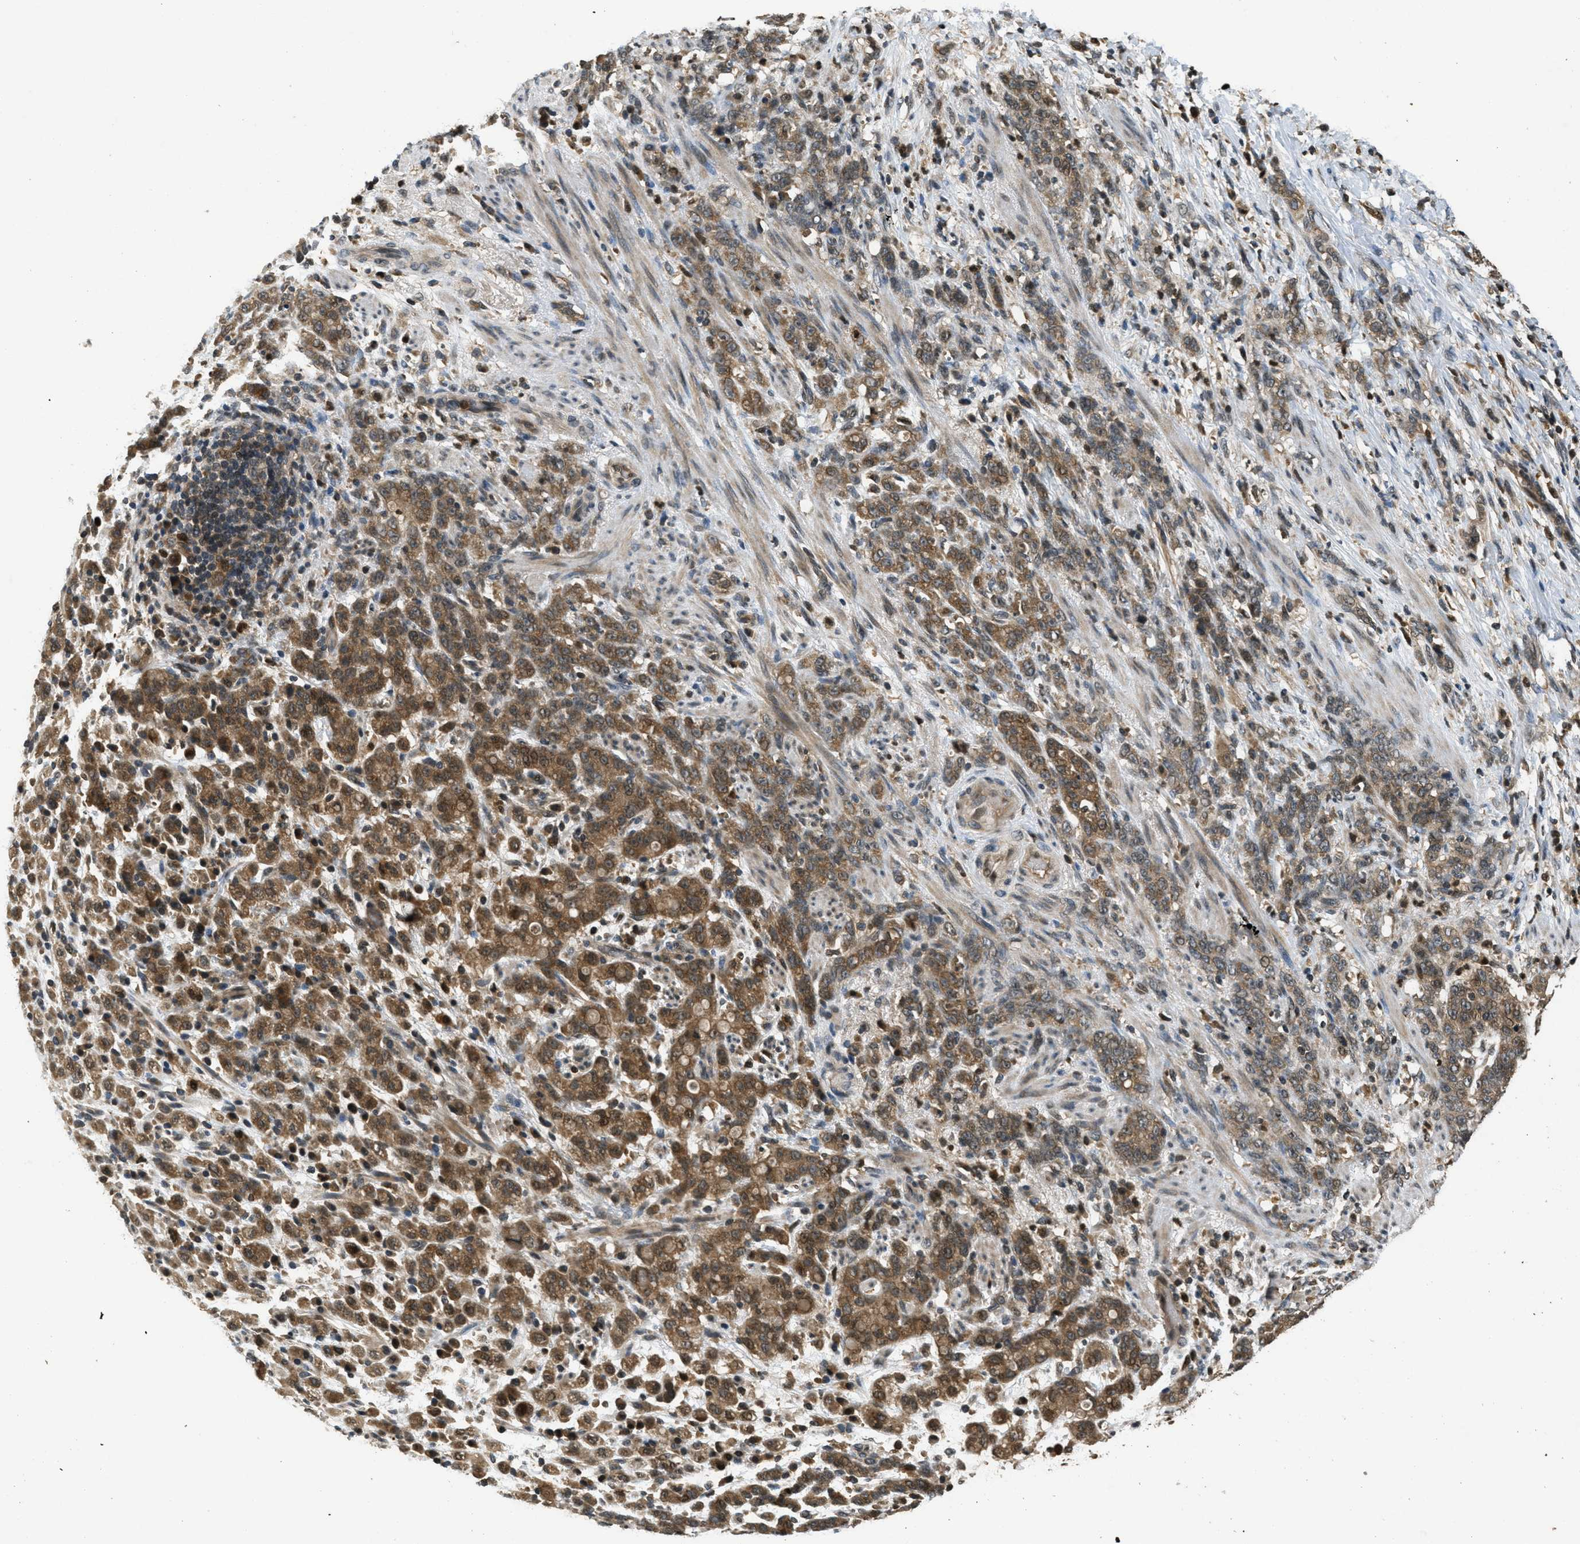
{"staining": {"intensity": "moderate", "quantity": ">75%", "location": "cytoplasmic/membranous"}, "tissue": "stomach cancer", "cell_type": "Tumor cells", "image_type": "cancer", "snomed": [{"axis": "morphology", "description": "Adenocarcinoma, NOS"}, {"axis": "topography", "description": "Stomach, lower"}], "caption": "An image of stomach cancer stained for a protein reveals moderate cytoplasmic/membranous brown staining in tumor cells.", "gene": "ATG7", "patient": {"sex": "male", "age": 88}}